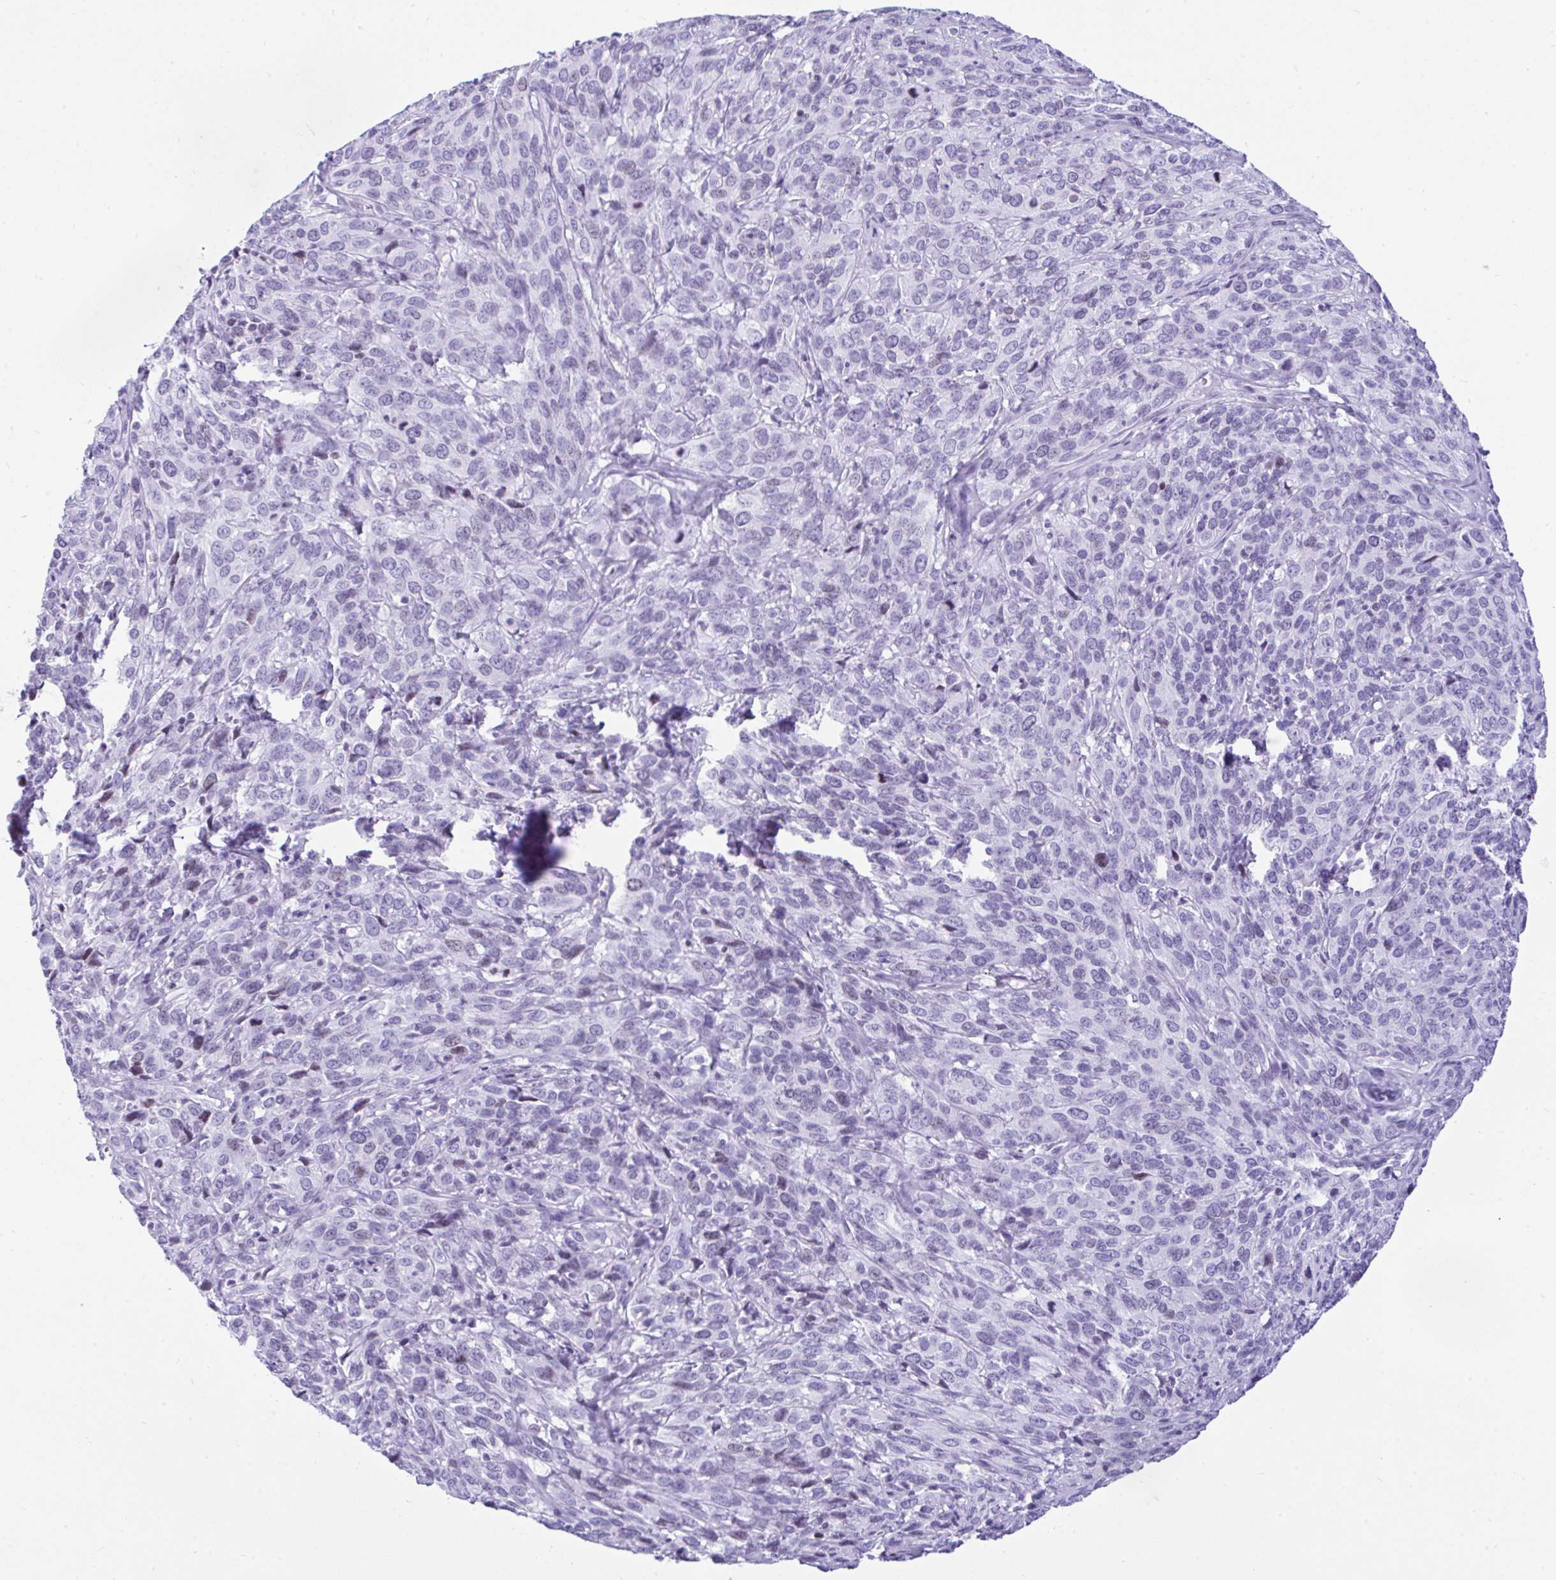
{"staining": {"intensity": "negative", "quantity": "none", "location": "none"}, "tissue": "cervical cancer", "cell_type": "Tumor cells", "image_type": "cancer", "snomed": [{"axis": "morphology", "description": "Squamous cell carcinoma, NOS"}, {"axis": "topography", "description": "Cervix"}], "caption": "DAB (3,3'-diaminobenzidine) immunohistochemical staining of human cervical cancer demonstrates no significant positivity in tumor cells.", "gene": "KRT27", "patient": {"sex": "female", "age": 51}}